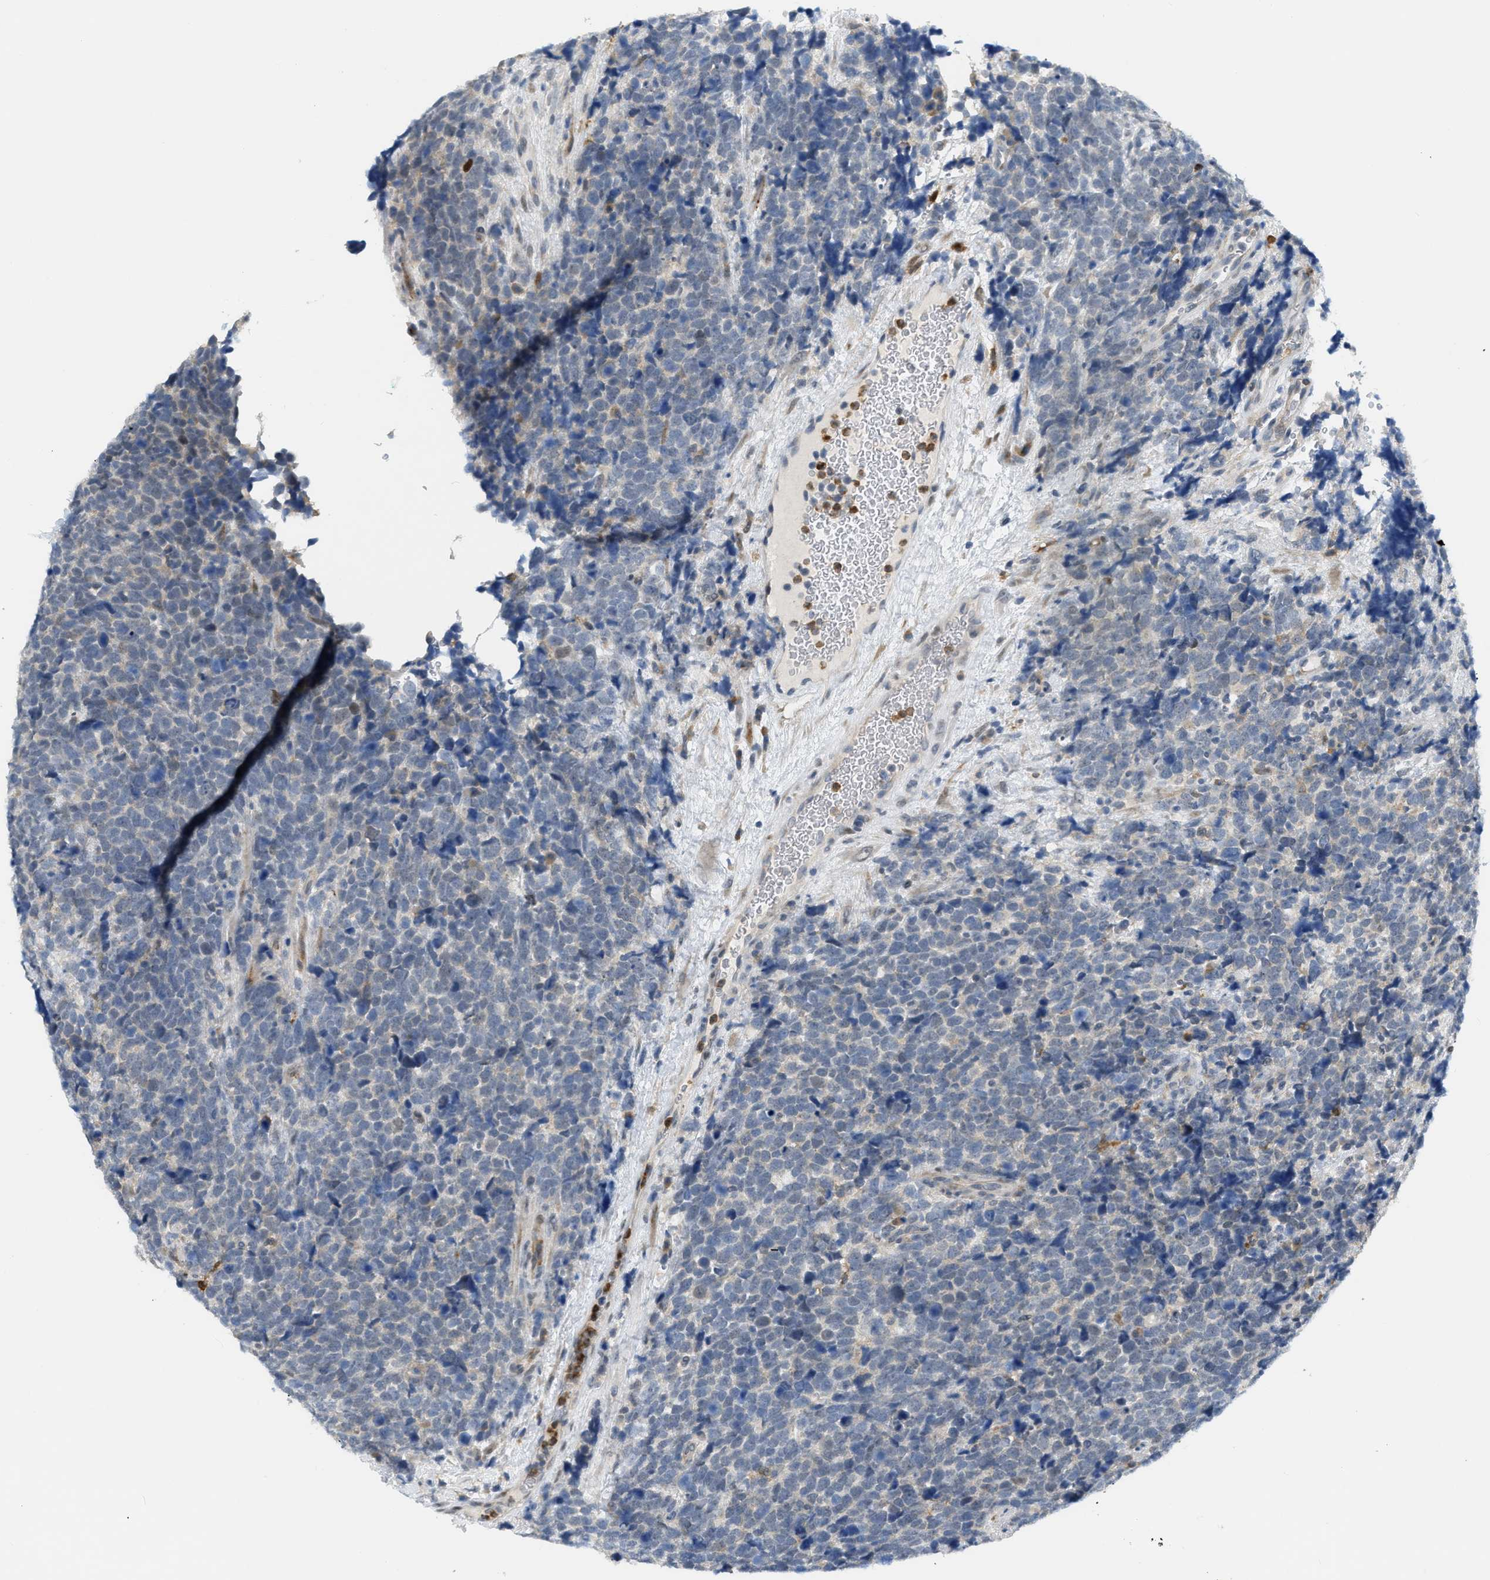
{"staining": {"intensity": "negative", "quantity": "none", "location": "none"}, "tissue": "urothelial cancer", "cell_type": "Tumor cells", "image_type": "cancer", "snomed": [{"axis": "morphology", "description": "Urothelial carcinoma, High grade"}, {"axis": "topography", "description": "Urinary bladder"}], "caption": "Image shows no significant protein expression in tumor cells of urothelial carcinoma (high-grade). (DAB (3,3'-diaminobenzidine) immunohistochemistry with hematoxylin counter stain).", "gene": "ZNF408", "patient": {"sex": "female", "age": 82}}